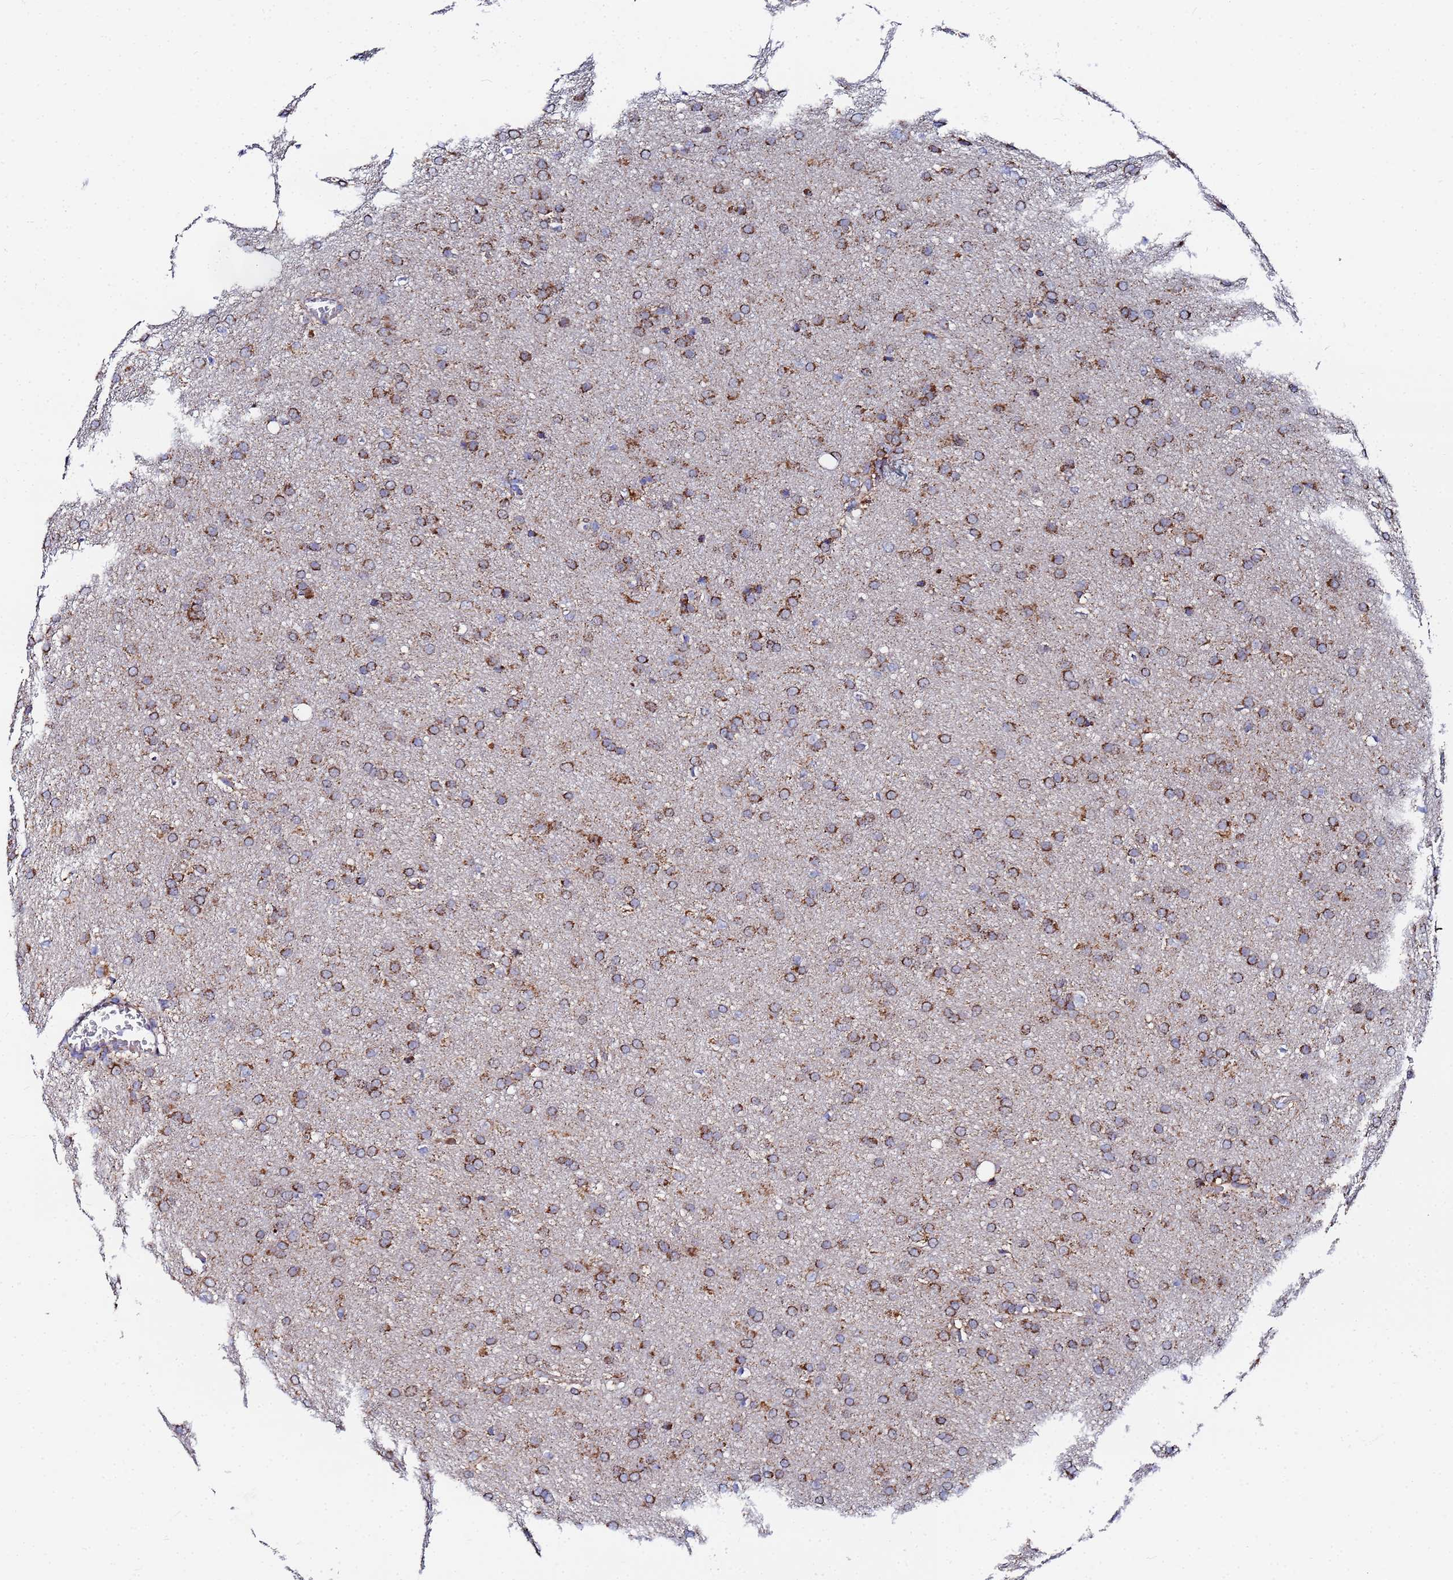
{"staining": {"intensity": "strong", "quantity": ">75%", "location": "cytoplasmic/membranous"}, "tissue": "glioma", "cell_type": "Tumor cells", "image_type": "cancer", "snomed": [{"axis": "morphology", "description": "Glioma, malignant, Low grade"}, {"axis": "topography", "description": "Brain"}], "caption": "Tumor cells reveal high levels of strong cytoplasmic/membranous positivity in approximately >75% of cells in glioma. (Stains: DAB (3,3'-diaminobenzidine) in brown, nuclei in blue, Microscopy: brightfield microscopy at high magnification).", "gene": "FAHD2A", "patient": {"sex": "female", "age": 32}}